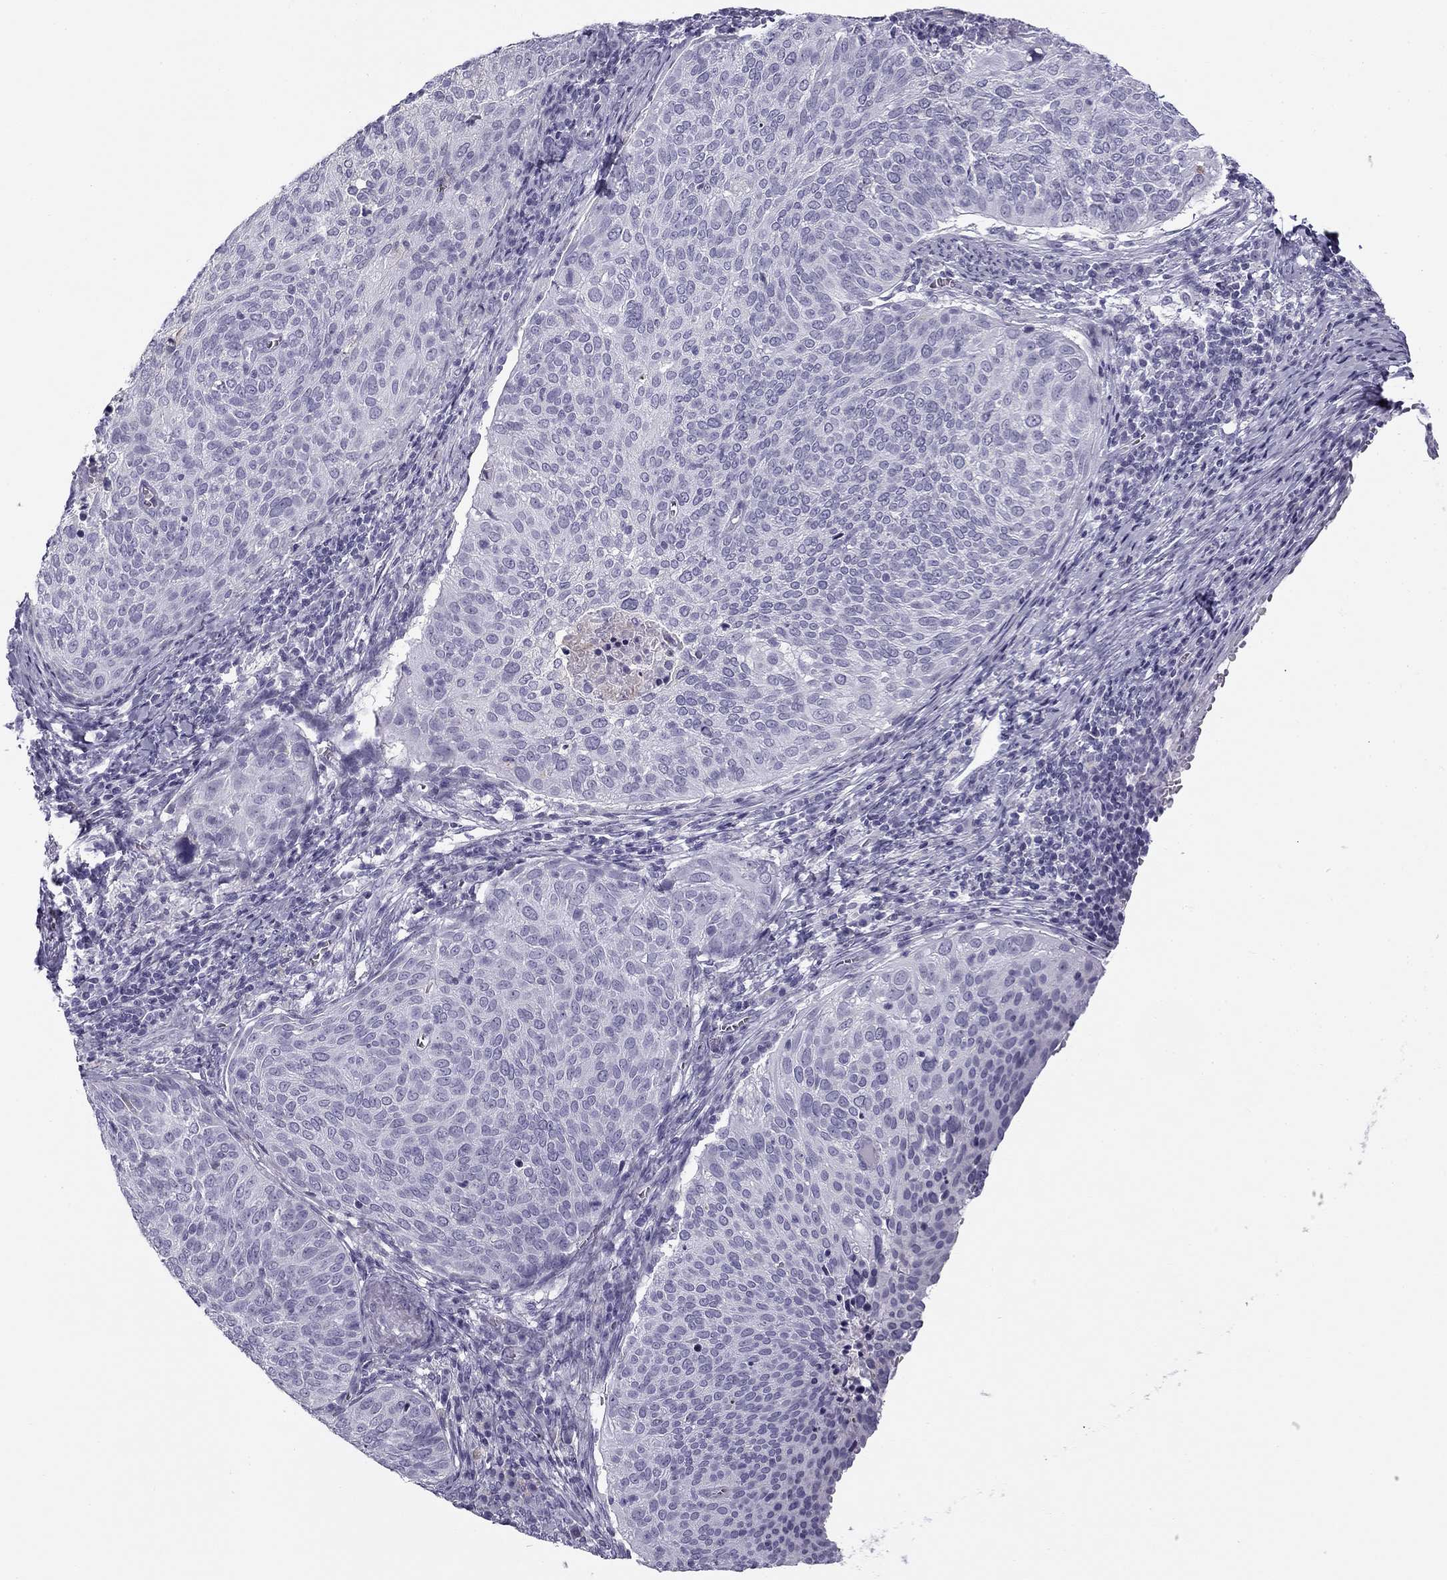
{"staining": {"intensity": "negative", "quantity": "none", "location": "none"}, "tissue": "cervical cancer", "cell_type": "Tumor cells", "image_type": "cancer", "snomed": [{"axis": "morphology", "description": "Squamous cell carcinoma, NOS"}, {"axis": "topography", "description": "Cervix"}], "caption": "DAB (3,3'-diaminobenzidine) immunohistochemical staining of cervical cancer displays no significant staining in tumor cells.", "gene": "MC5R", "patient": {"sex": "female", "age": 39}}